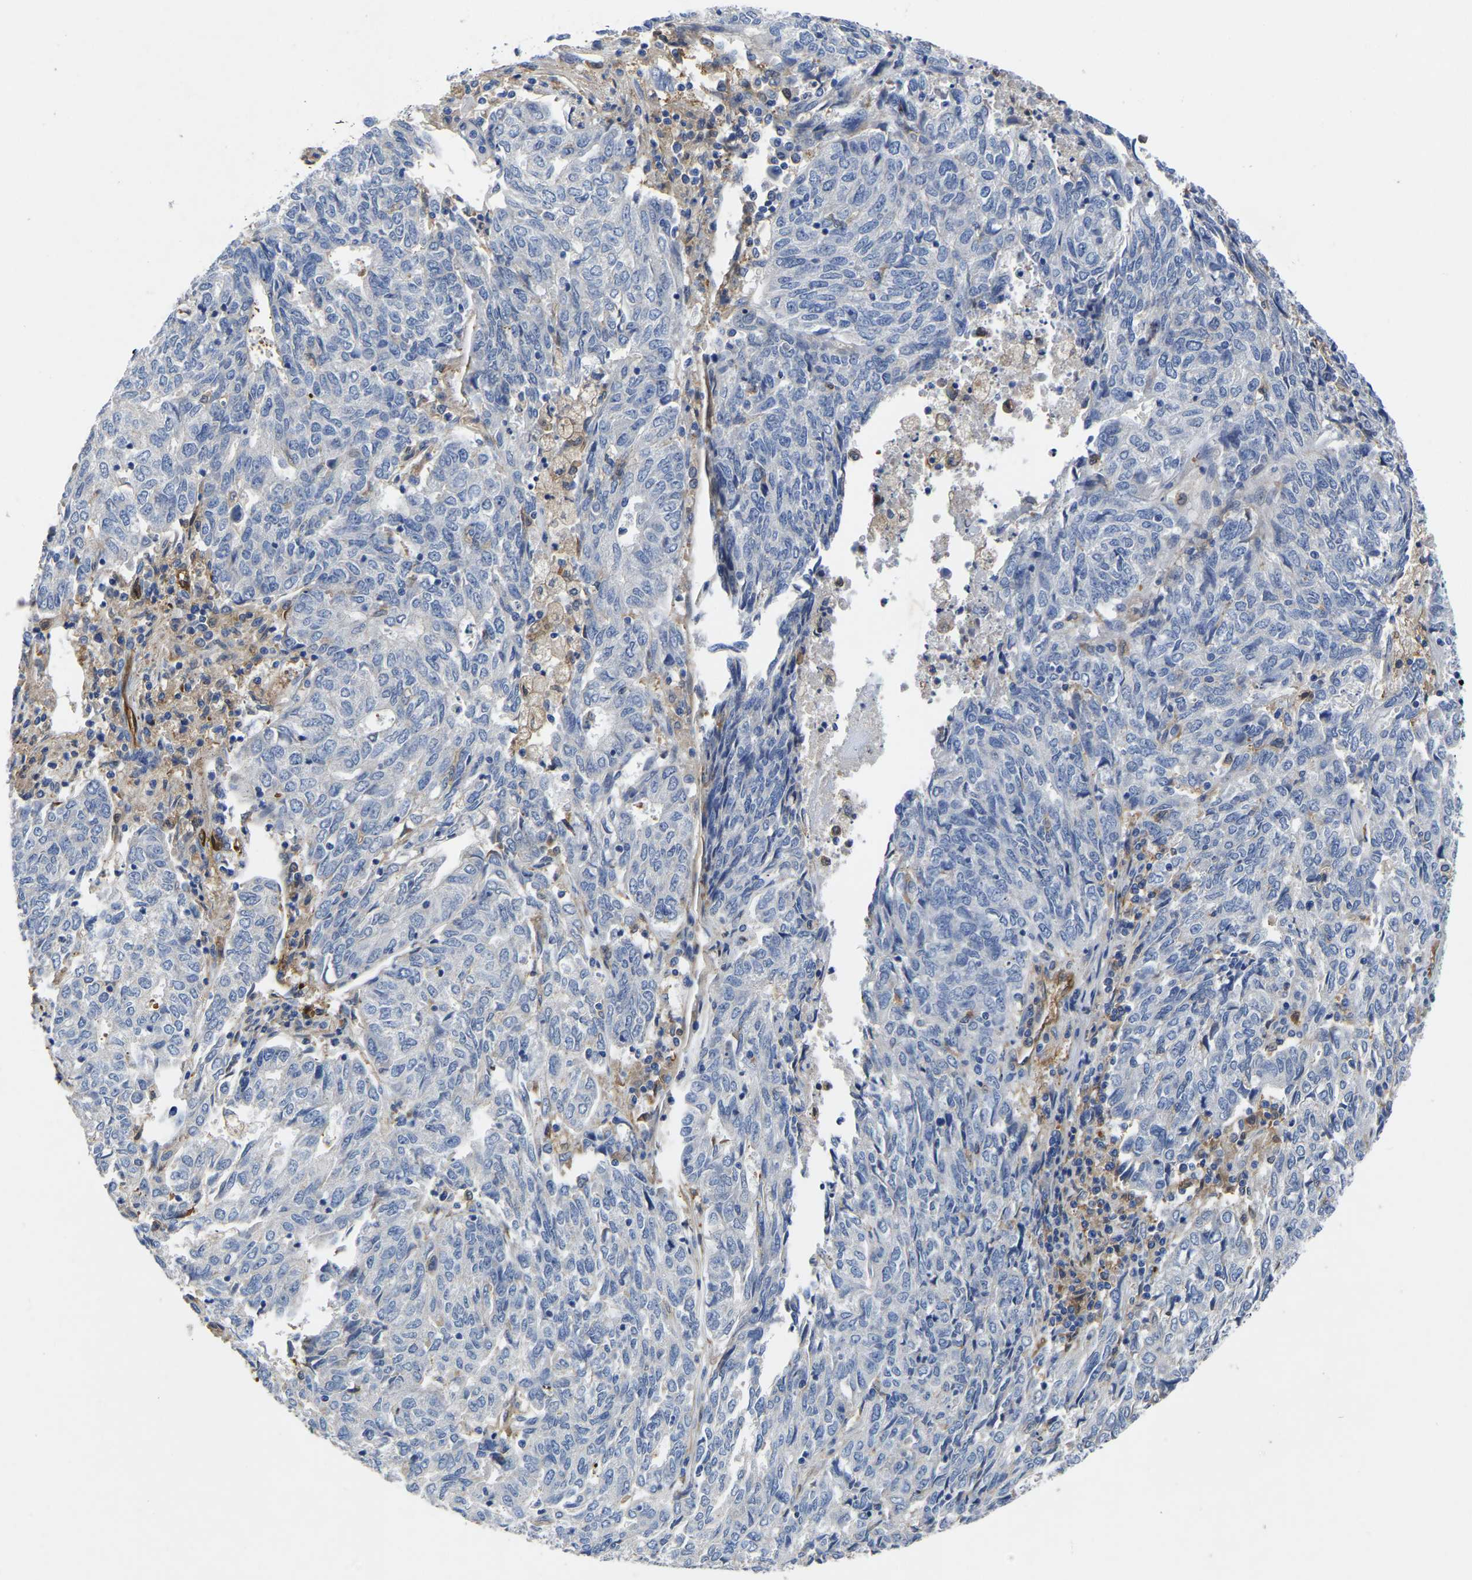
{"staining": {"intensity": "negative", "quantity": "none", "location": "none"}, "tissue": "endometrial cancer", "cell_type": "Tumor cells", "image_type": "cancer", "snomed": [{"axis": "morphology", "description": "Adenocarcinoma, NOS"}, {"axis": "topography", "description": "Endometrium"}], "caption": "This is an immunohistochemistry micrograph of endometrial adenocarcinoma. There is no expression in tumor cells.", "gene": "ATG2B", "patient": {"sex": "female", "age": 80}}